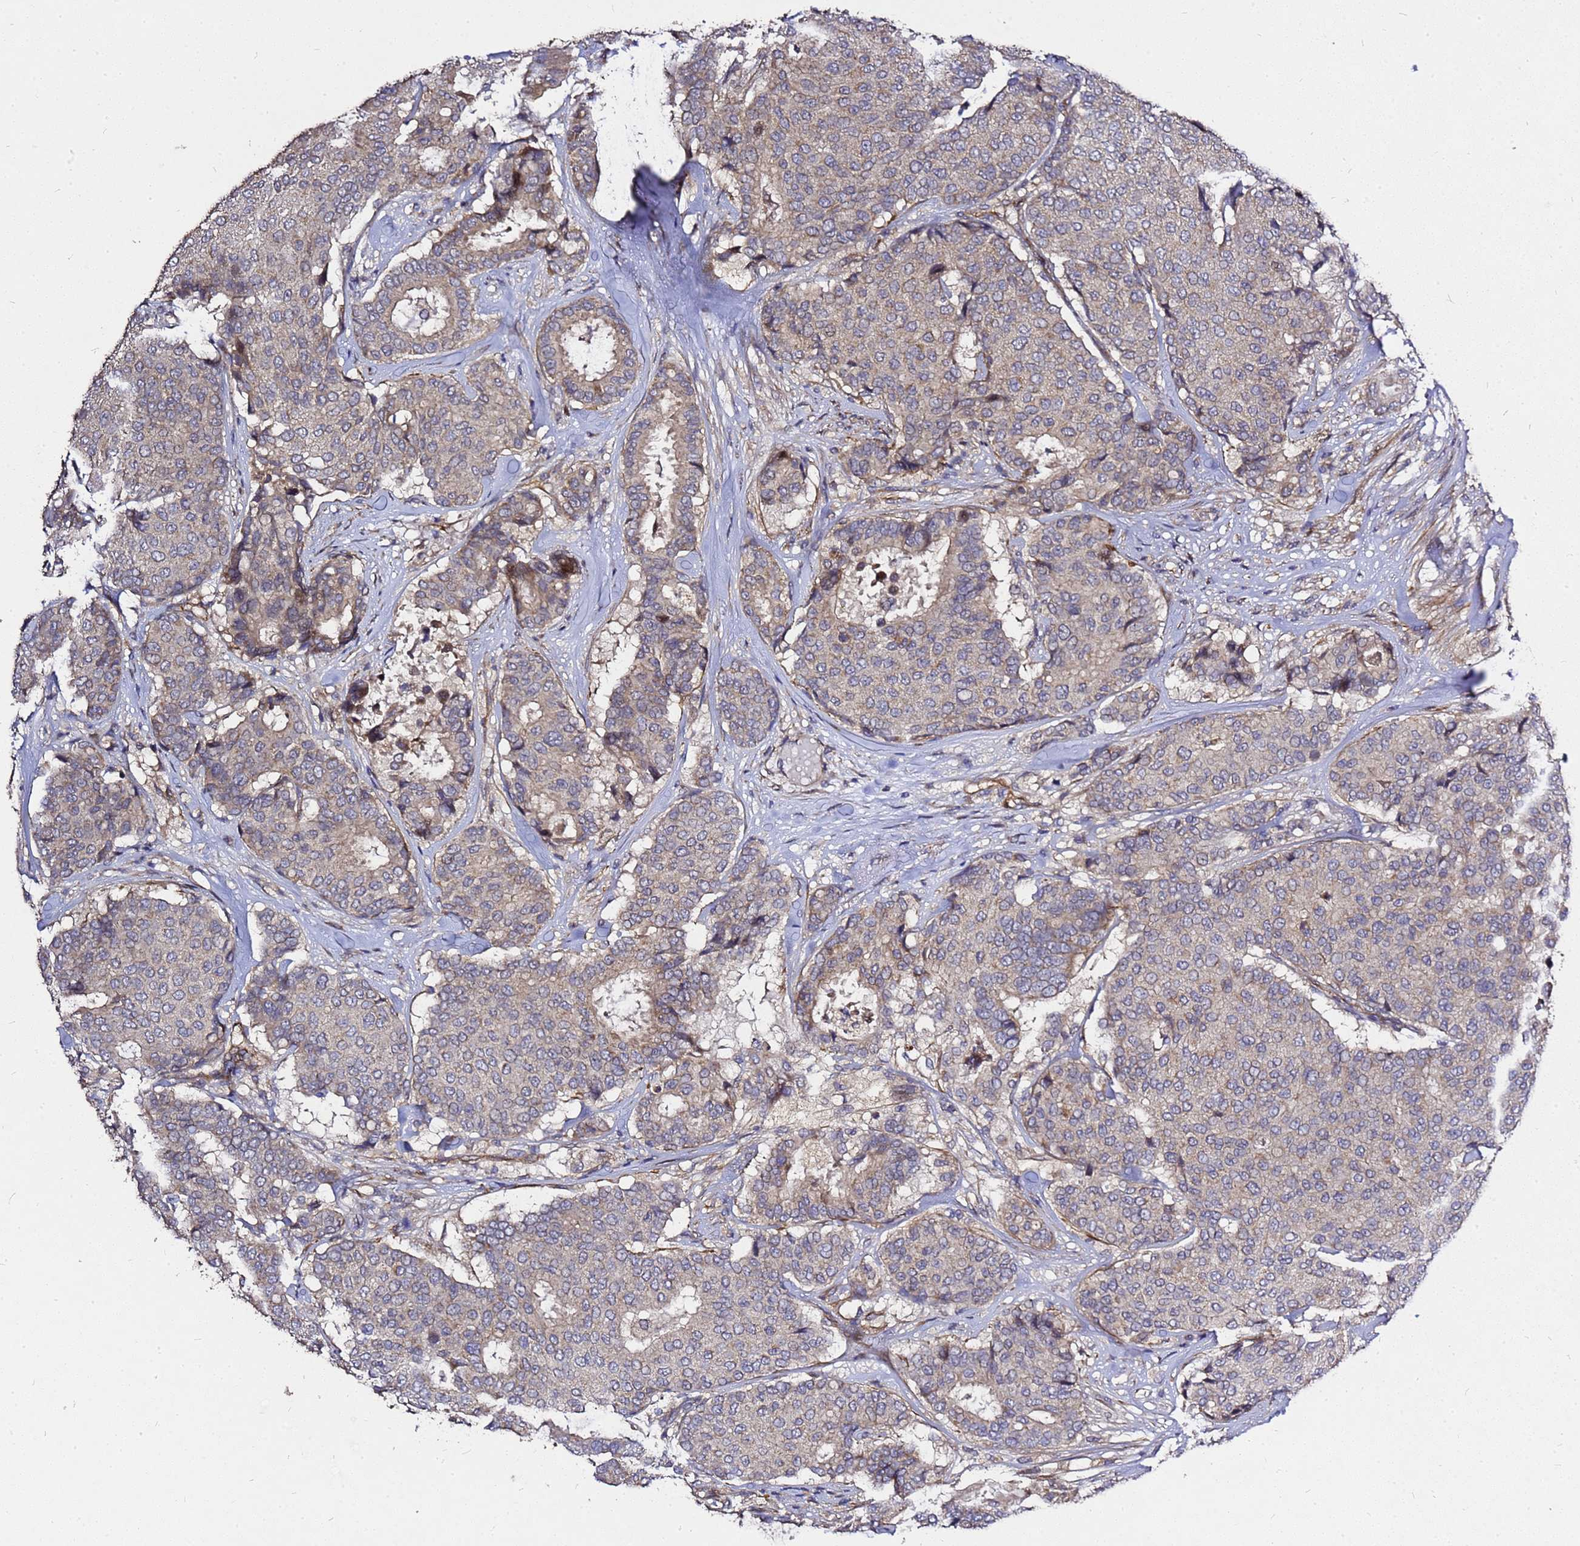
{"staining": {"intensity": "weak", "quantity": "<25%", "location": "cytoplasmic/membranous"}, "tissue": "breast cancer", "cell_type": "Tumor cells", "image_type": "cancer", "snomed": [{"axis": "morphology", "description": "Duct carcinoma"}, {"axis": "topography", "description": "Breast"}], "caption": "Immunohistochemical staining of breast cancer displays no significant expression in tumor cells.", "gene": "RSPRY1", "patient": {"sex": "female", "age": 75}}